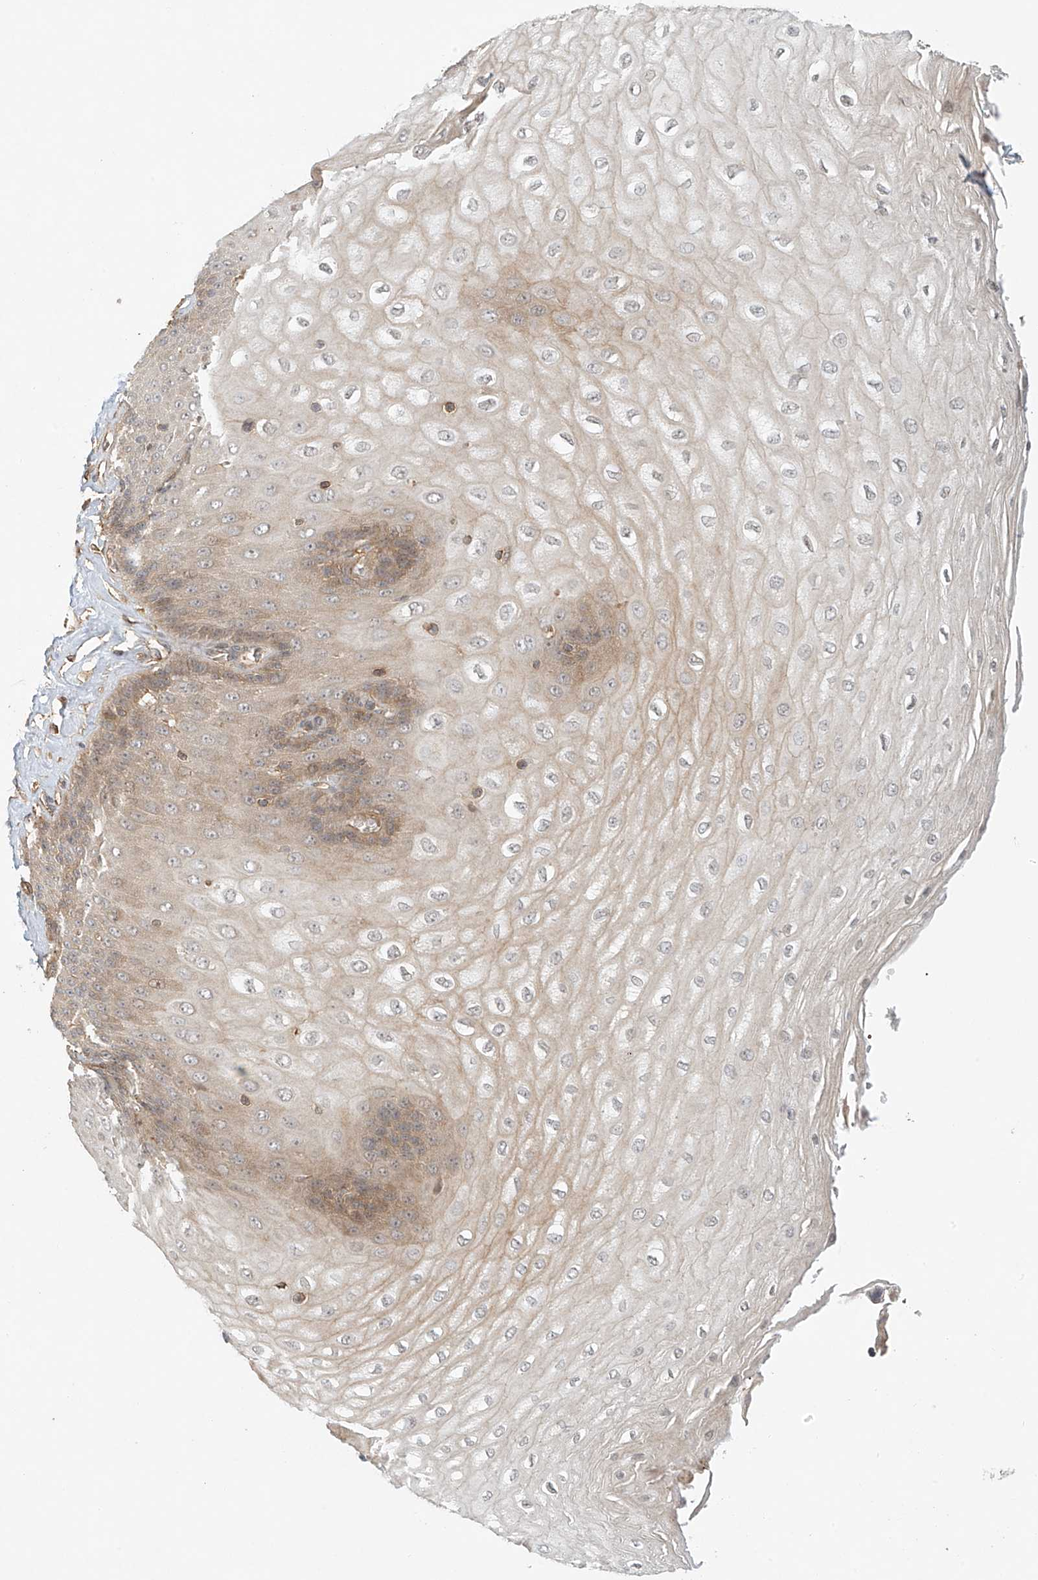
{"staining": {"intensity": "moderate", "quantity": ">75%", "location": "cytoplasmic/membranous"}, "tissue": "esophagus", "cell_type": "Squamous epithelial cells", "image_type": "normal", "snomed": [{"axis": "morphology", "description": "Normal tissue, NOS"}, {"axis": "topography", "description": "Esophagus"}], "caption": "Immunohistochemical staining of unremarkable esophagus reveals moderate cytoplasmic/membranous protein staining in approximately >75% of squamous epithelial cells.", "gene": "CSMD3", "patient": {"sex": "male", "age": 60}}